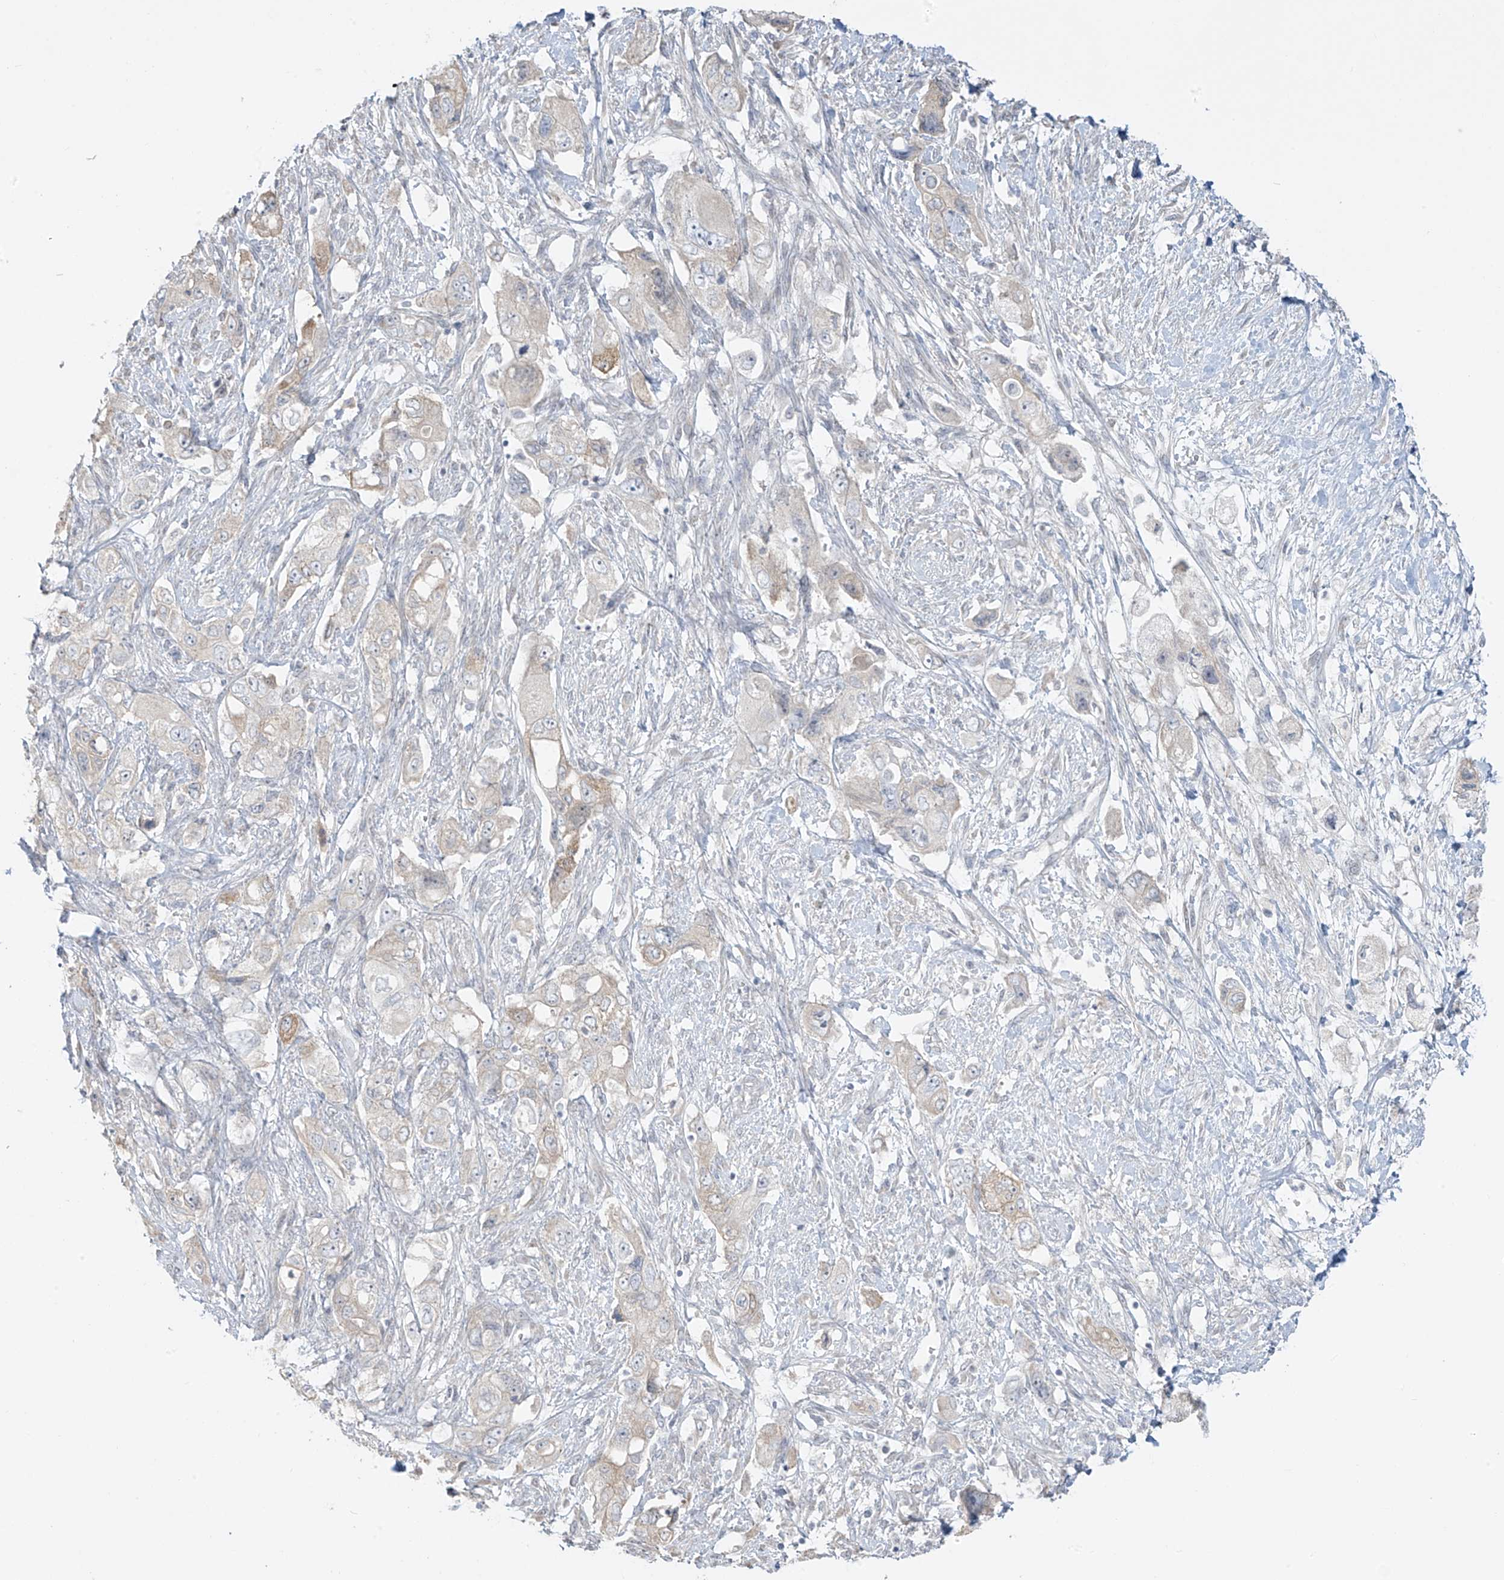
{"staining": {"intensity": "weak", "quantity": "<25%", "location": "cytoplasmic/membranous"}, "tissue": "pancreatic cancer", "cell_type": "Tumor cells", "image_type": "cancer", "snomed": [{"axis": "morphology", "description": "Adenocarcinoma, NOS"}, {"axis": "topography", "description": "Pancreas"}], "caption": "Micrograph shows no protein expression in tumor cells of pancreatic cancer tissue. (DAB (3,3'-diaminobenzidine) immunohistochemistry, high magnification).", "gene": "DCDC2", "patient": {"sex": "female", "age": 73}}